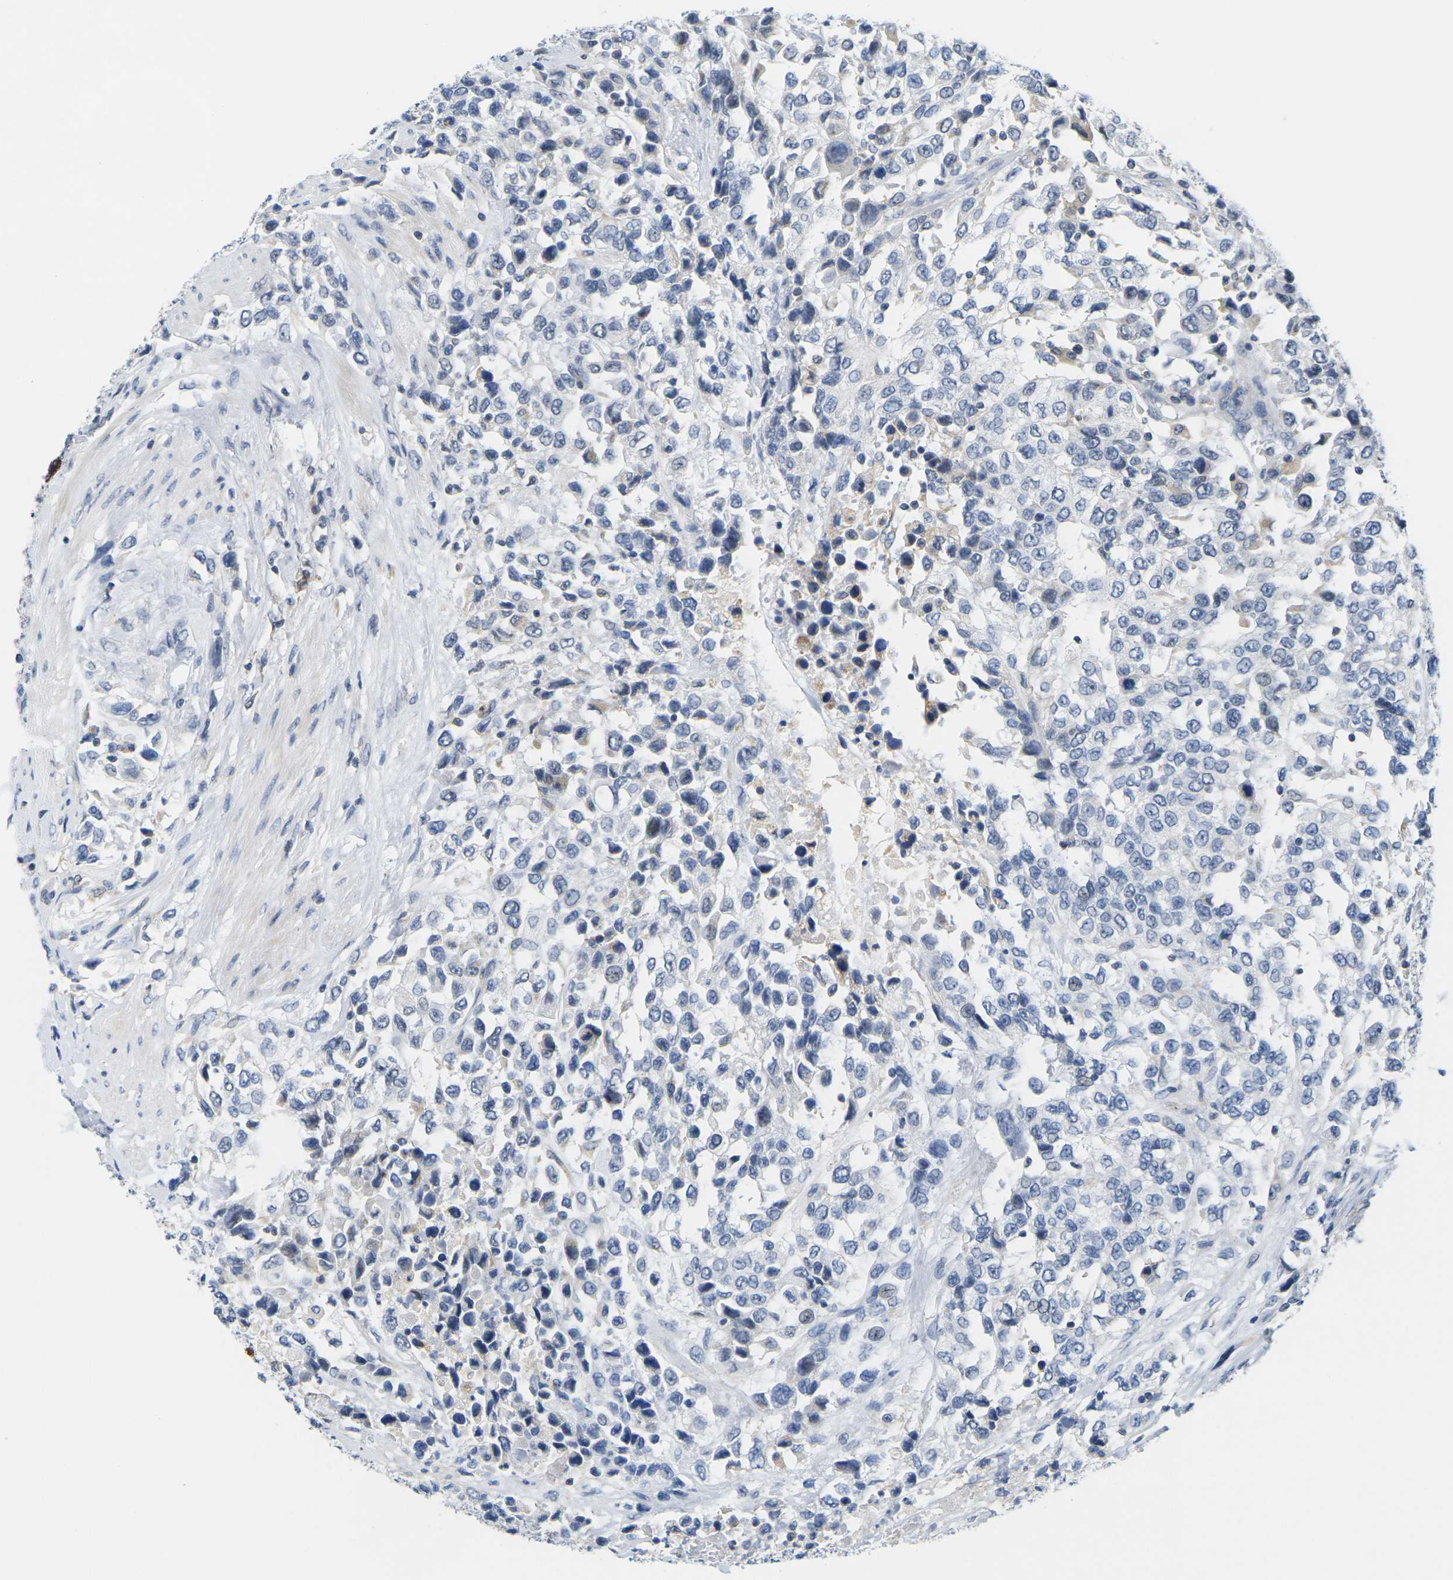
{"staining": {"intensity": "negative", "quantity": "none", "location": "none"}, "tissue": "urothelial cancer", "cell_type": "Tumor cells", "image_type": "cancer", "snomed": [{"axis": "morphology", "description": "Urothelial carcinoma, High grade"}, {"axis": "topography", "description": "Urinary bladder"}], "caption": "DAB (3,3'-diaminobenzidine) immunohistochemical staining of human urothelial cancer demonstrates no significant expression in tumor cells. (DAB (3,3'-diaminobenzidine) immunohistochemistry (IHC) with hematoxylin counter stain).", "gene": "OTOF", "patient": {"sex": "female", "age": 80}}